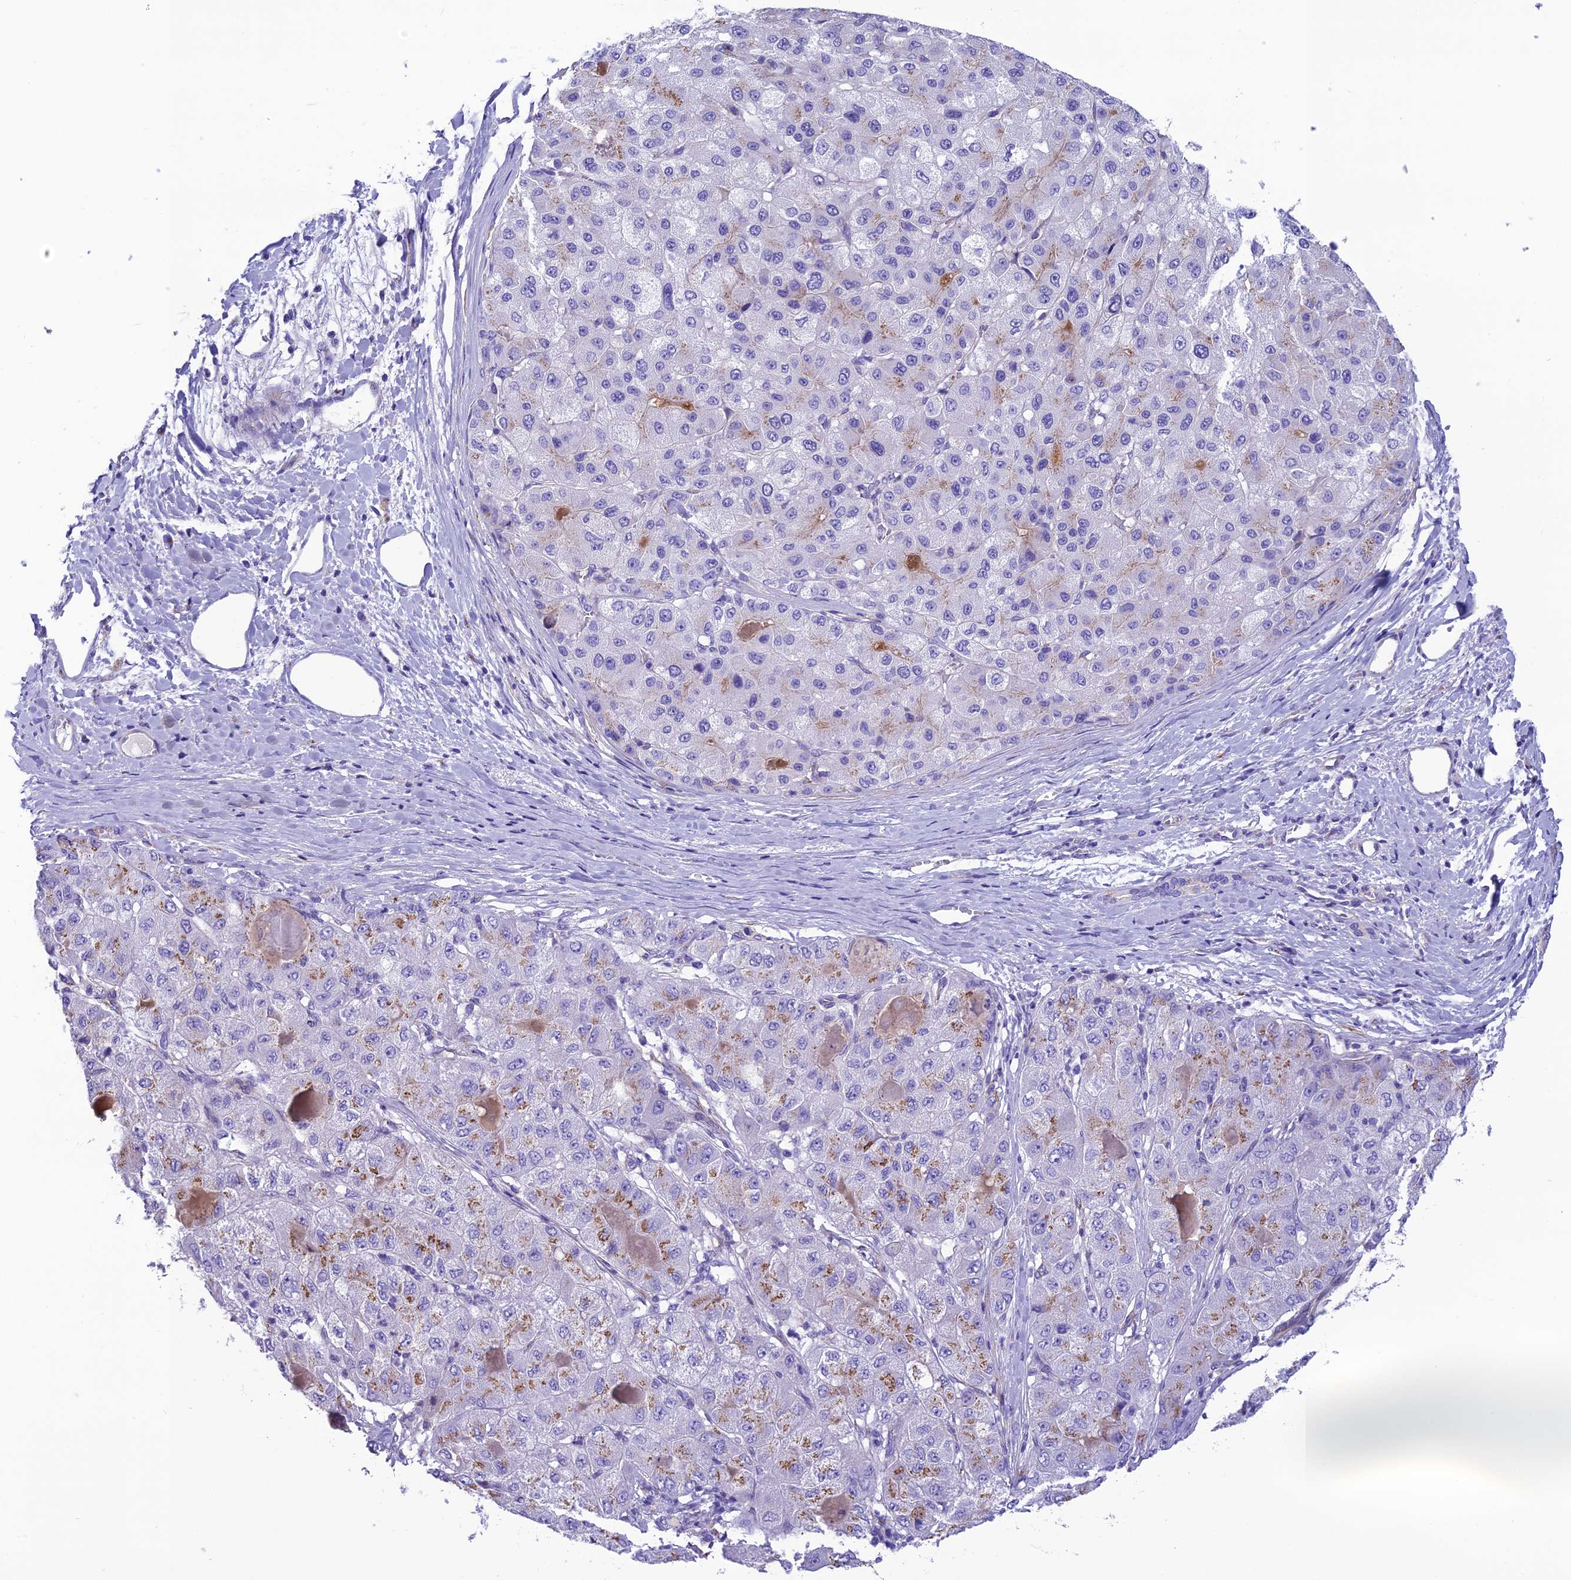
{"staining": {"intensity": "moderate", "quantity": "25%-75%", "location": "cytoplasmic/membranous"}, "tissue": "liver cancer", "cell_type": "Tumor cells", "image_type": "cancer", "snomed": [{"axis": "morphology", "description": "Carcinoma, Hepatocellular, NOS"}, {"axis": "topography", "description": "Liver"}], "caption": "Immunohistochemical staining of human hepatocellular carcinoma (liver) demonstrates moderate cytoplasmic/membranous protein staining in about 25%-75% of tumor cells.", "gene": "GFRA1", "patient": {"sex": "male", "age": 80}}